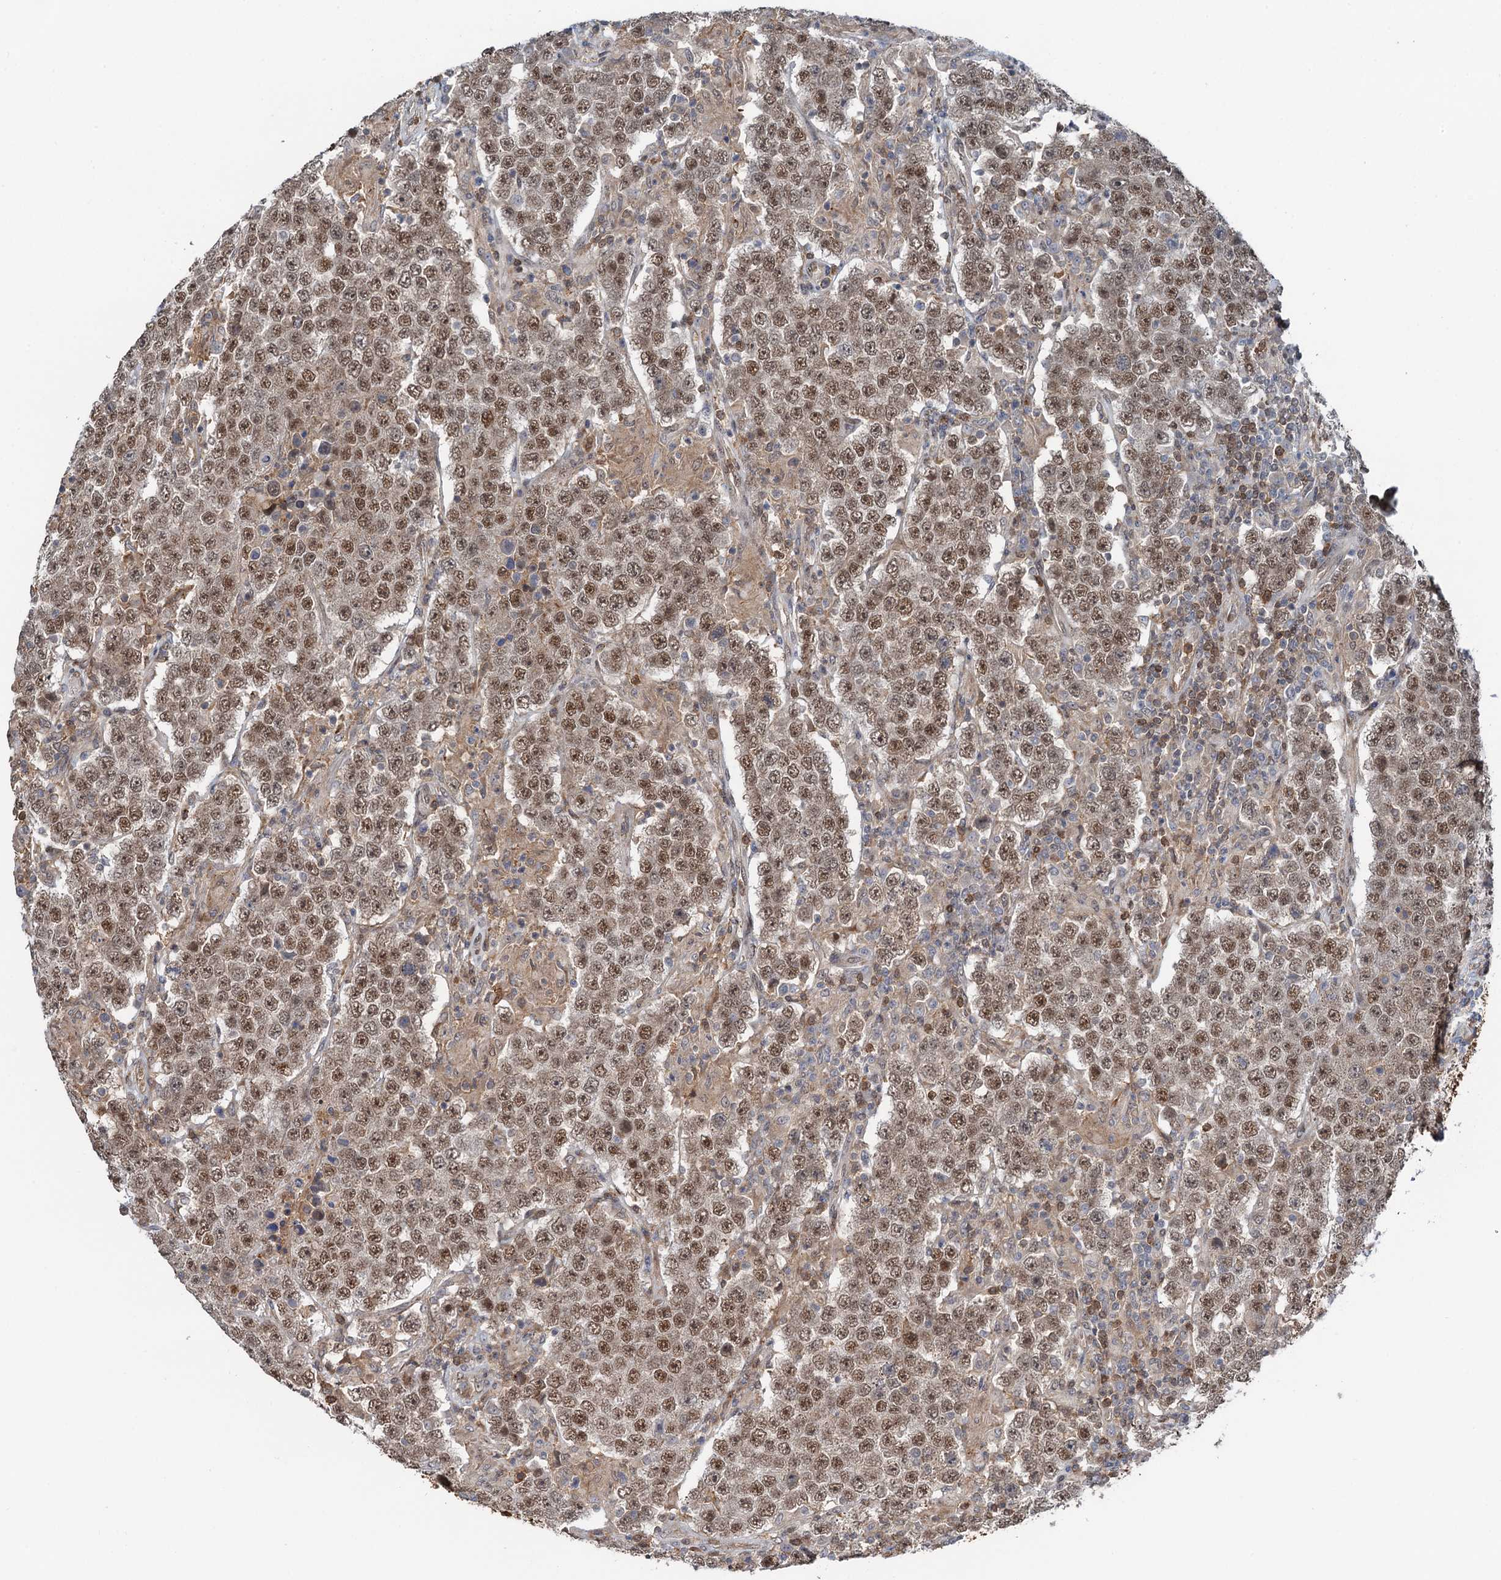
{"staining": {"intensity": "moderate", "quantity": ">75%", "location": "nuclear"}, "tissue": "testis cancer", "cell_type": "Tumor cells", "image_type": "cancer", "snomed": [{"axis": "morphology", "description": "Normal tissue, NOS"}, {"axis": "morphology", "description": "Urothelial carcinoma, High grade"}, {"axis": "morphology", "description": "Seminoma, NOS"}, {"axis": "morphology", "description": "Carcinoma, Embryonal, NOS"}, {"axis": "topography", "description": "Urinary bladder"}, {"axis": "topography", "description": "Testis"}], "caption": "Immunohistochemistry (IHC) photomicrograph of urothelial carcinoma (high-grade) (testis) stained for a protein (brown), which displays medium levels of moderate nuclear positivity in about >75% of tumor cells.", "gene": "ZNF609", "patient": {"sex": "male", "age": 41}}